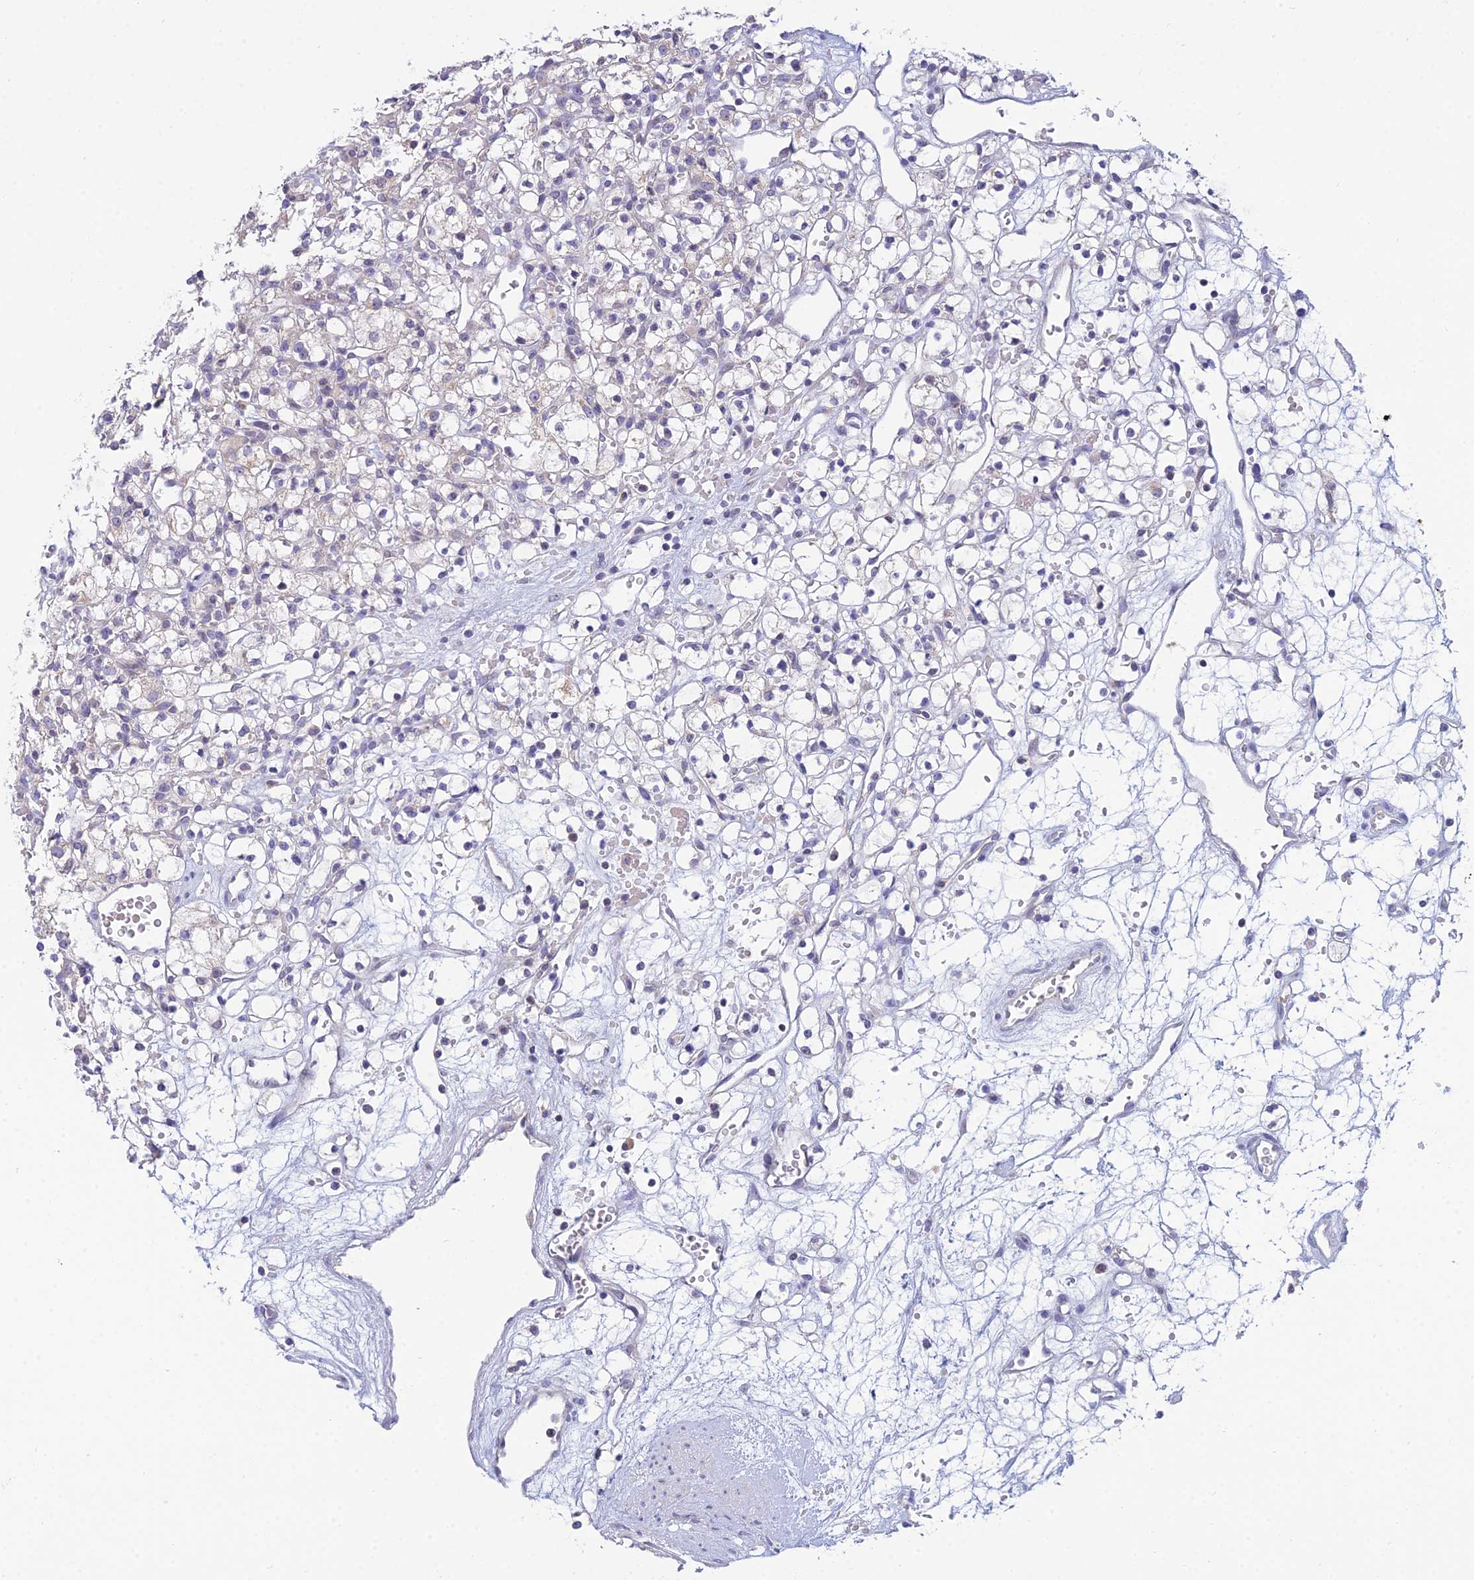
{"staining": {"intensity": "negative", "quantity": "none", "location": "none"}, "tissue": "renal cancer", "cell_type": "Tumor cells", "image_type": "cancer", "snomed": [{"axis": "morphology", "description": "Adenocarcinoma, NOS"}, {"axis": "topography", "description": "Kidney"}], "caption": "Immunohistochemistry histopathology image of neoplastic tissue: human renal adenocarcinoma stained with DAB (3,3'-diaminobenzidine) reveals no significant protein positivity in tumor cells.", "gene": "CFAP206", "patient": {"sex": "female", "age": 59}}